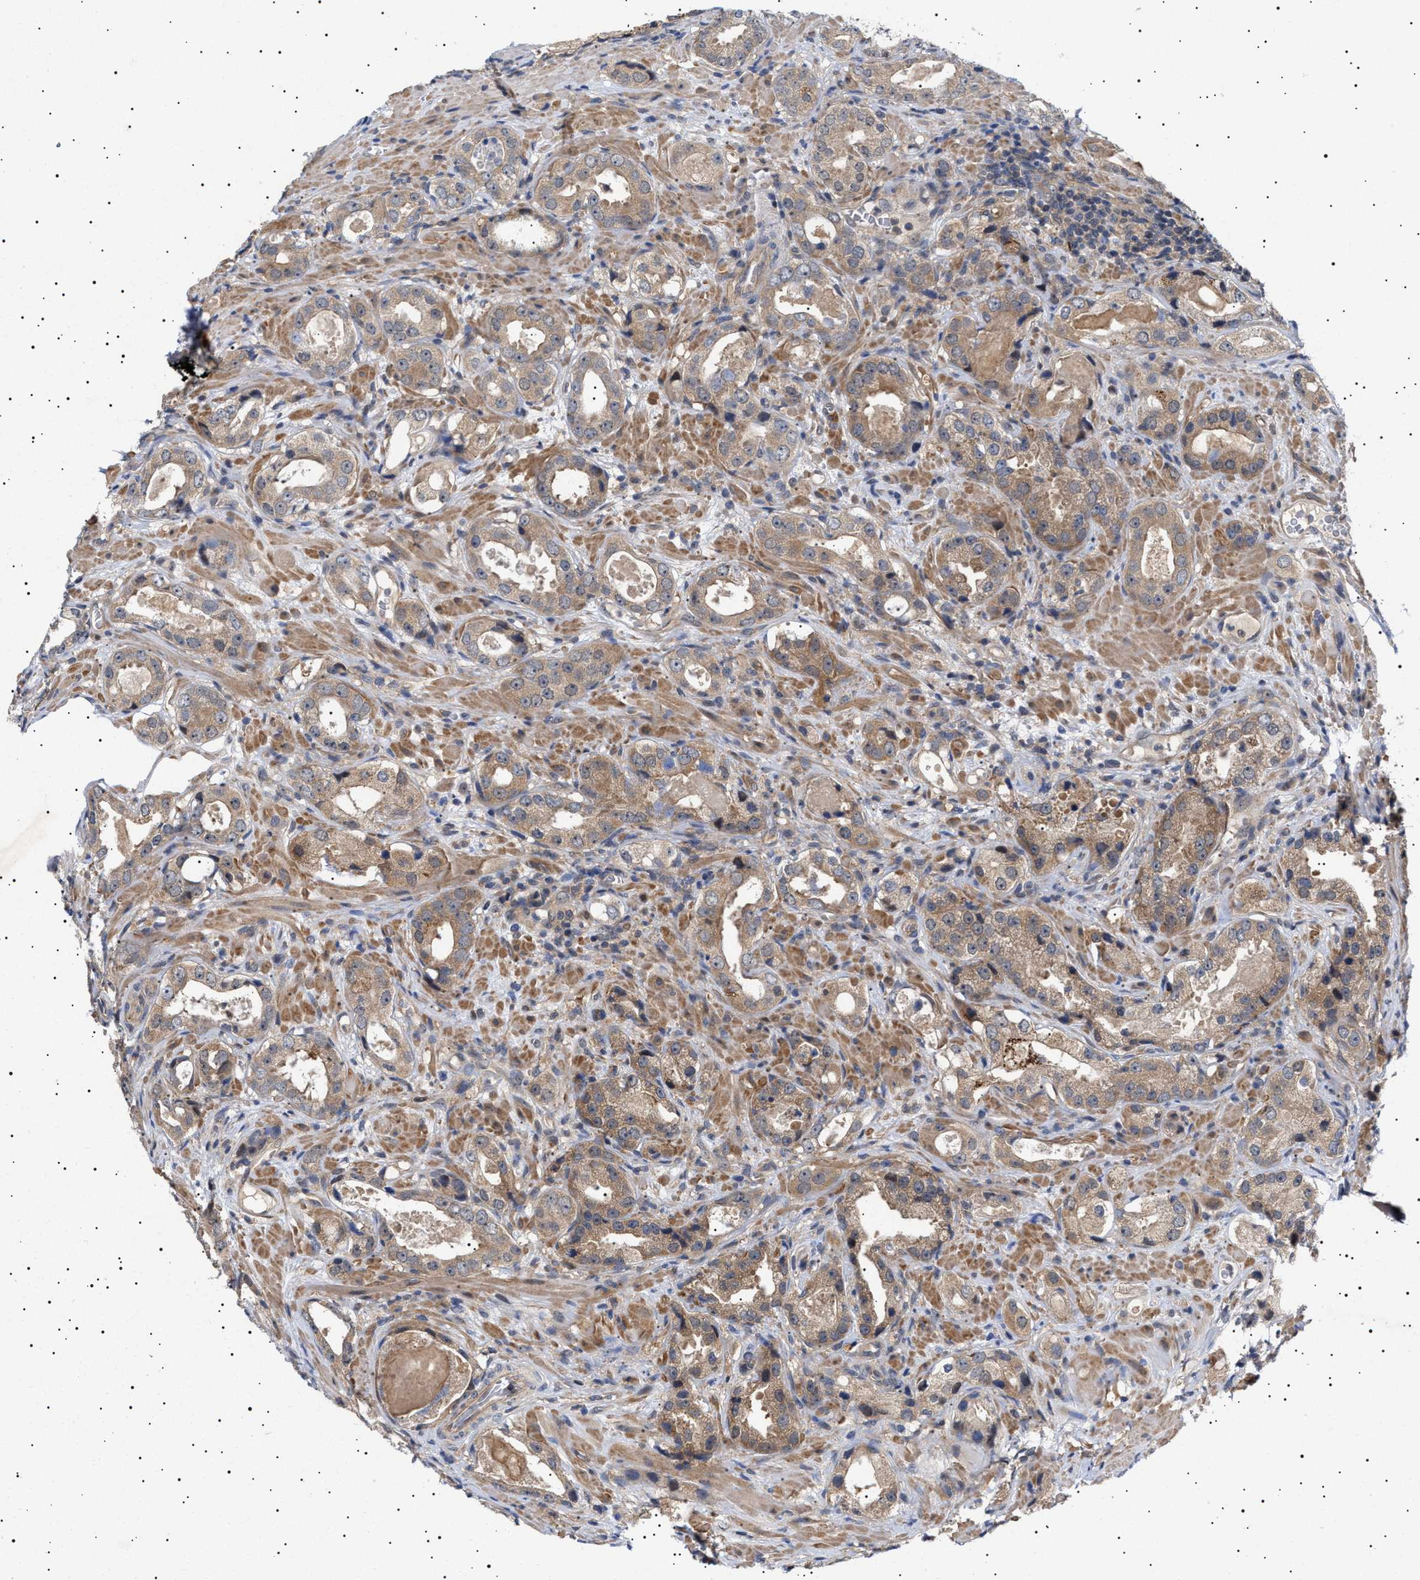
{"staining": {"intensity": "weak", "quantity": ">75%", "location": "cytoplasmic/membranous"}, "tissue": "prostate cancer", "cell_type": "Tumor cells", "image_type": "cancer", "snomed": [{"axis": "morphology", "description": "Adenocarcinoma, High grade"}, {"axis": "topography", "description": "Prostate"}], "caption": "Protein expression analysis of adenocarcinoma (high-grade) (prostate) exhibits weak cytoplasmic/membranous positivity in about >75% of tumor cells. The staining was performed using DAB (3,3'-diaminobenzidine) to visualize the protein expression in brown, while the nuclei were stained in blue with hematoxylin (Magnification: 20x).", "gene": "NPLOC4", "patient": {"sex": "male", "age": 63}}